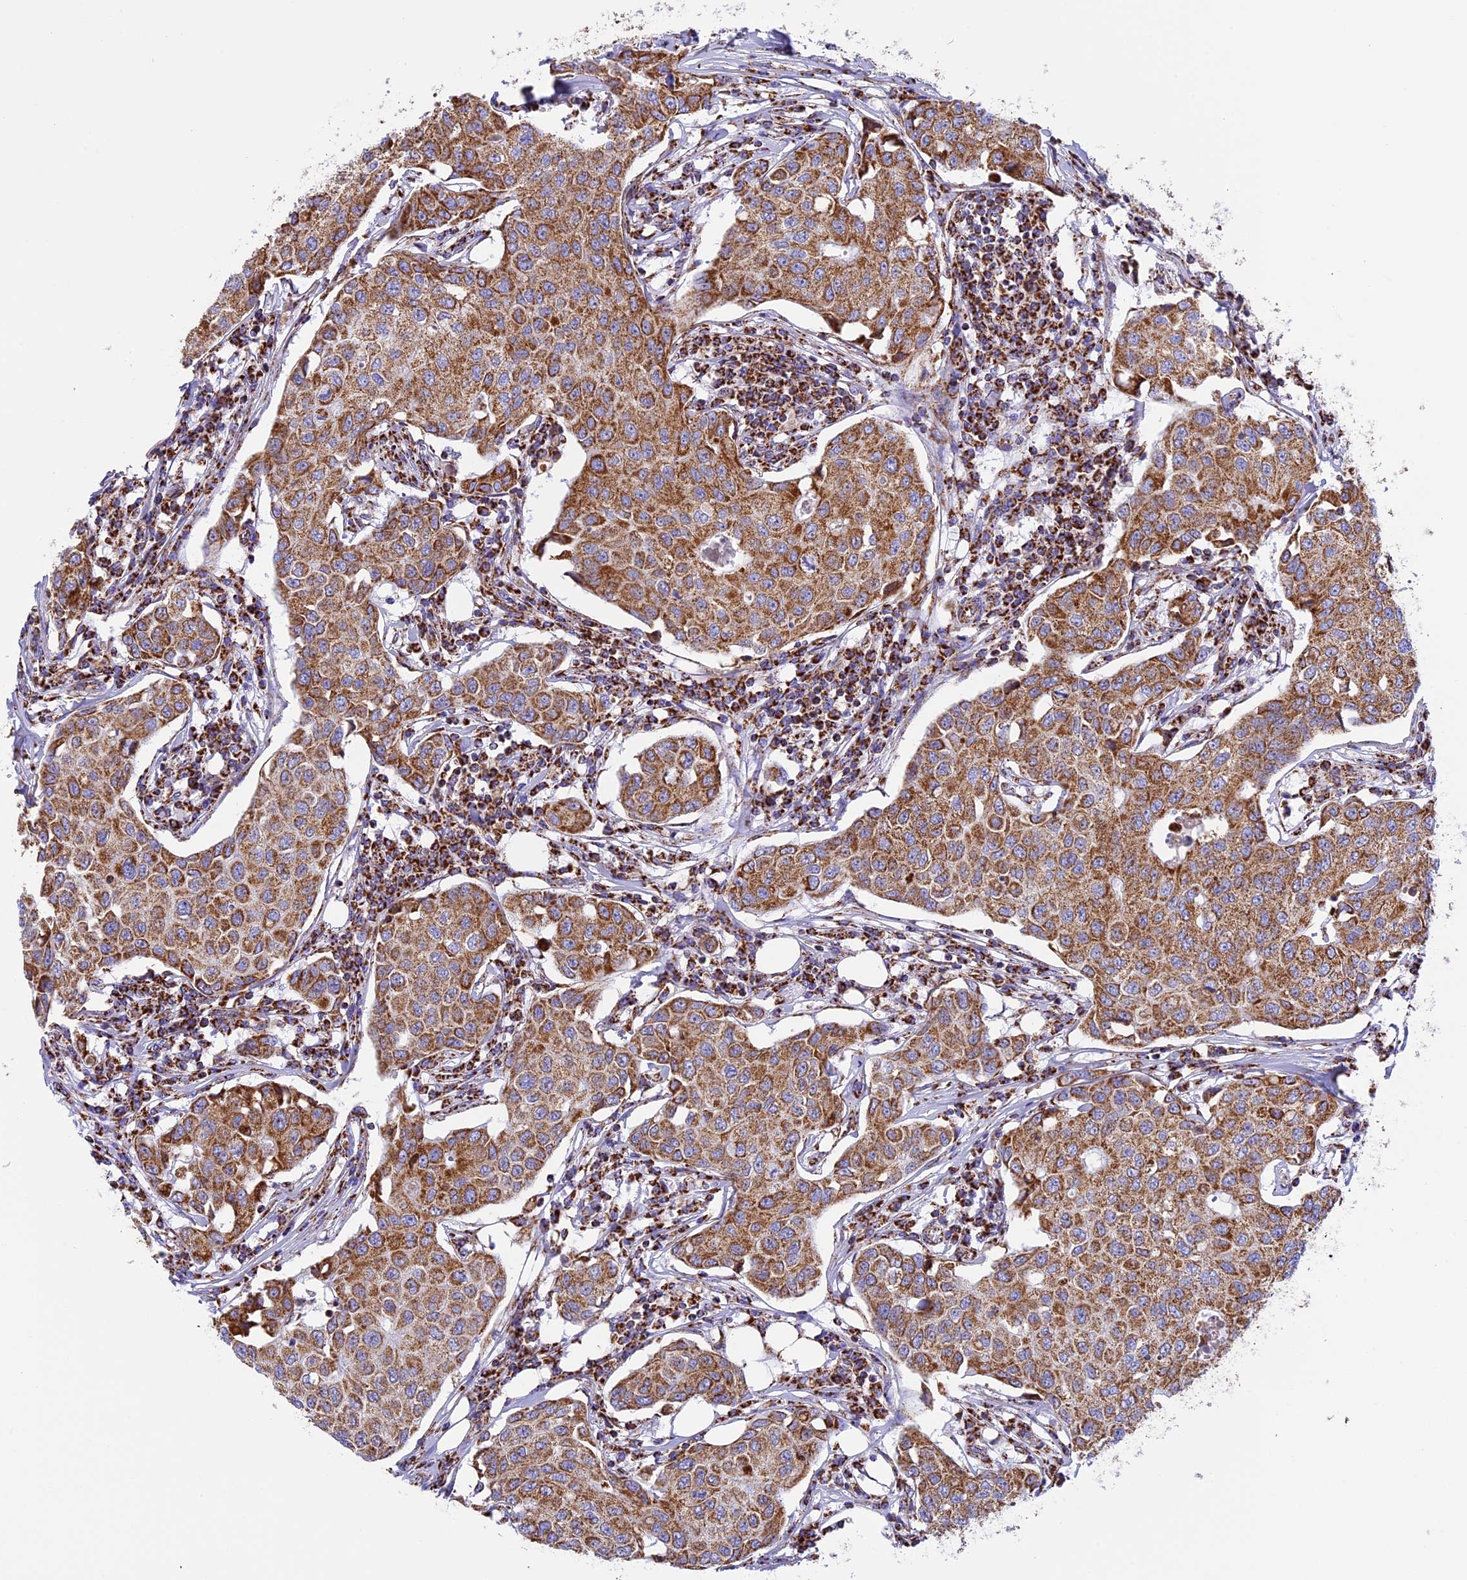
{"staining": {"intensity": "moderate", "quantity": ">75%", "location": "cytoplasmic/membranous"}, "tissue": "breast cancer", "cell_type": "Tumor cells", "image_type": "cancer", "snomed": [{"axis": "morphology", "description": "Duct carcinoma"}, {"axis": "topography", "description": "Breast"}], "caption": "There is medium levels of moderate cytoplasmic/membranous expression in tumor cells of breast cancer, as demonstrated by immunohistochemical staining (brown color).", "gene": "KCNG1", "patient": {"sex": "female", "age": 80}}